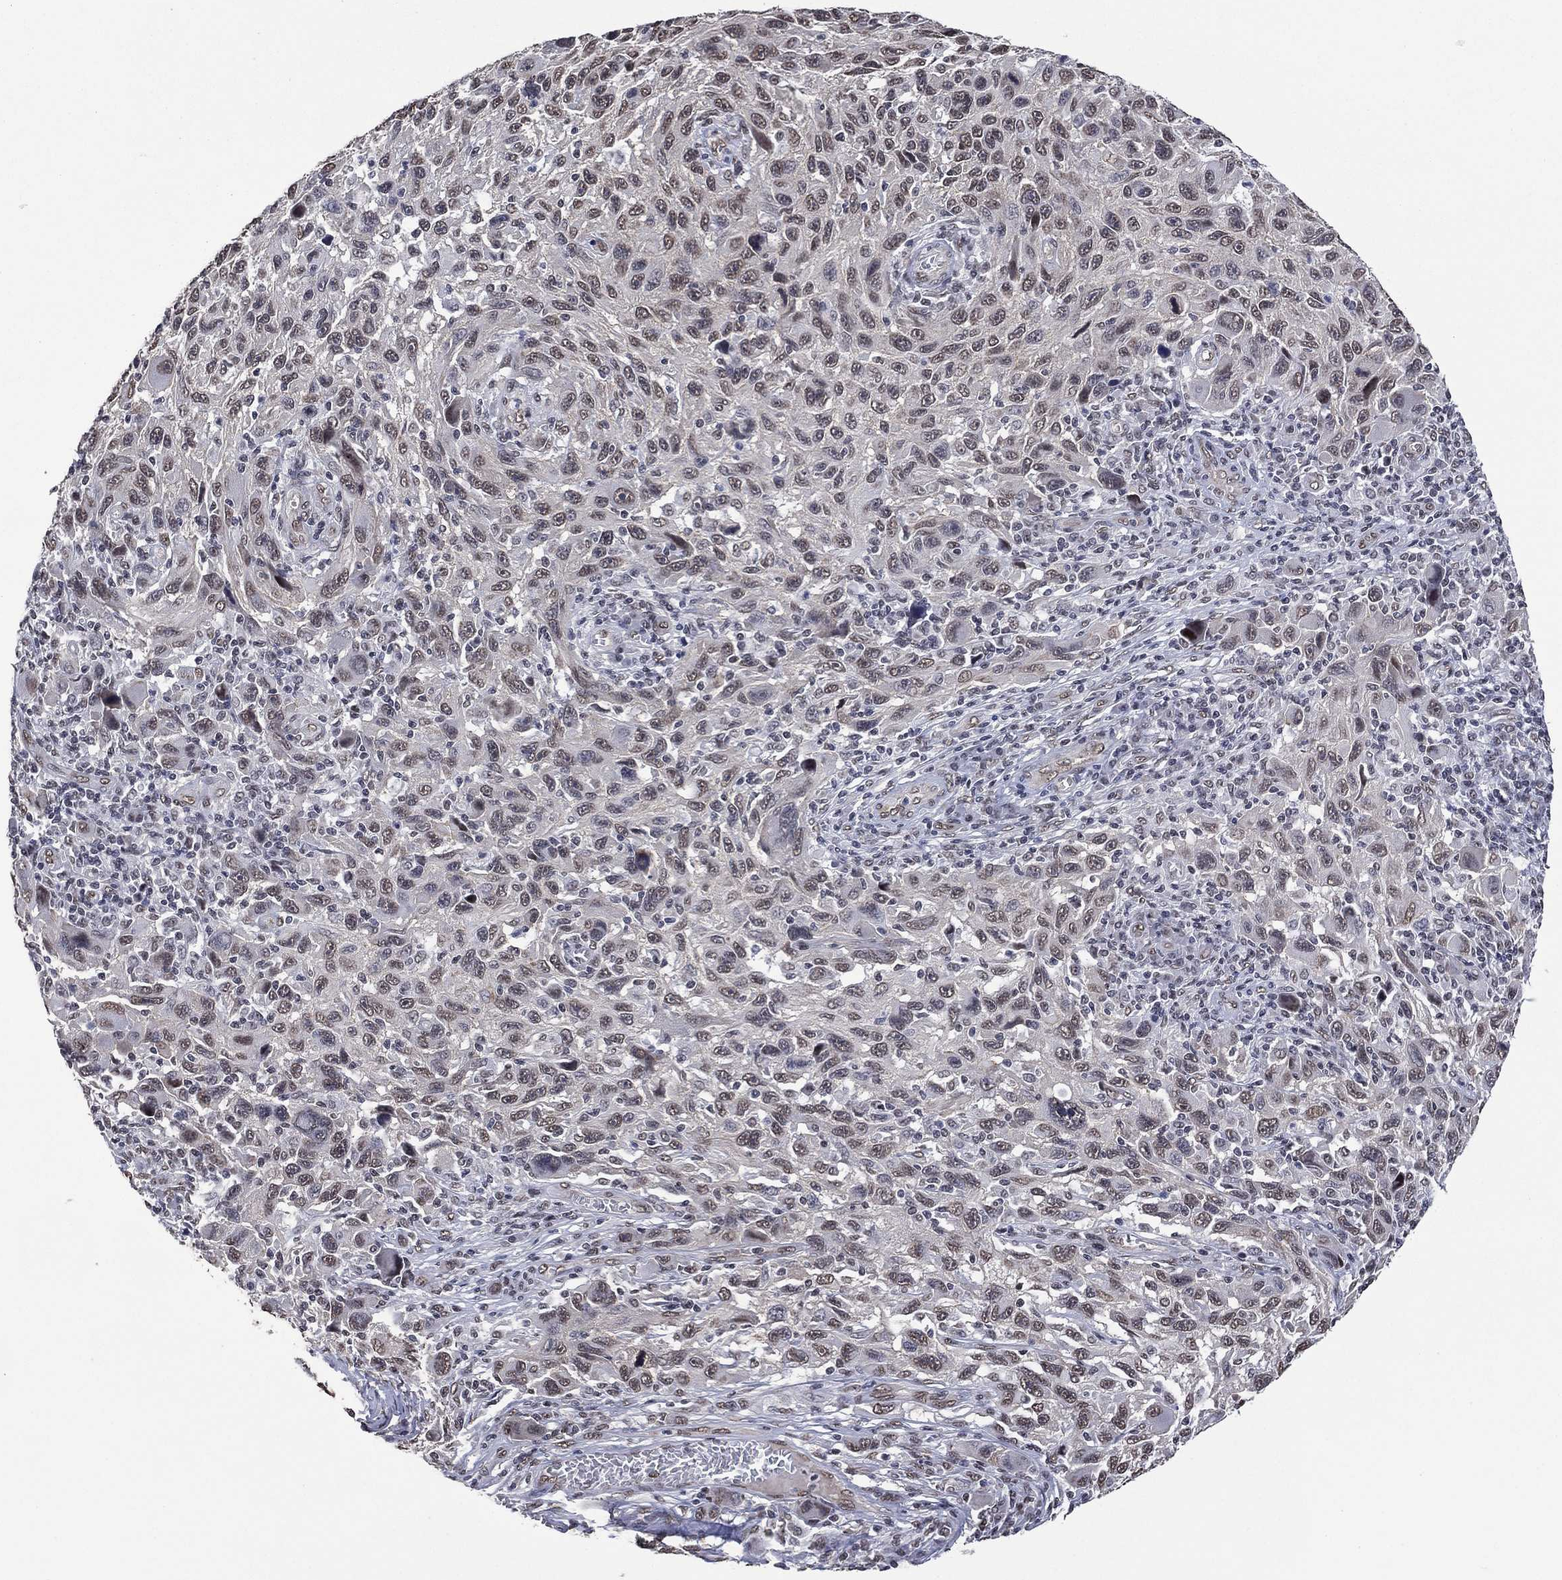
{"staining": {"intensity": "negative", "quantity": "none", "location": "none"}, "tissue": "melanoma", "cell_type": "Tumor cells", "image_type": "cancer", "snomed": [{"axis": "morphology", "description": "Malignant melanoma, NOS"}, {"axis": "topography", "description": "Skin"}], "caption": "Tumor cells show no significant expression in melanoma. Nuclei are stained in blue.", "gene": "EHMT1", "patient": {"sex": "male", "age": 53}}